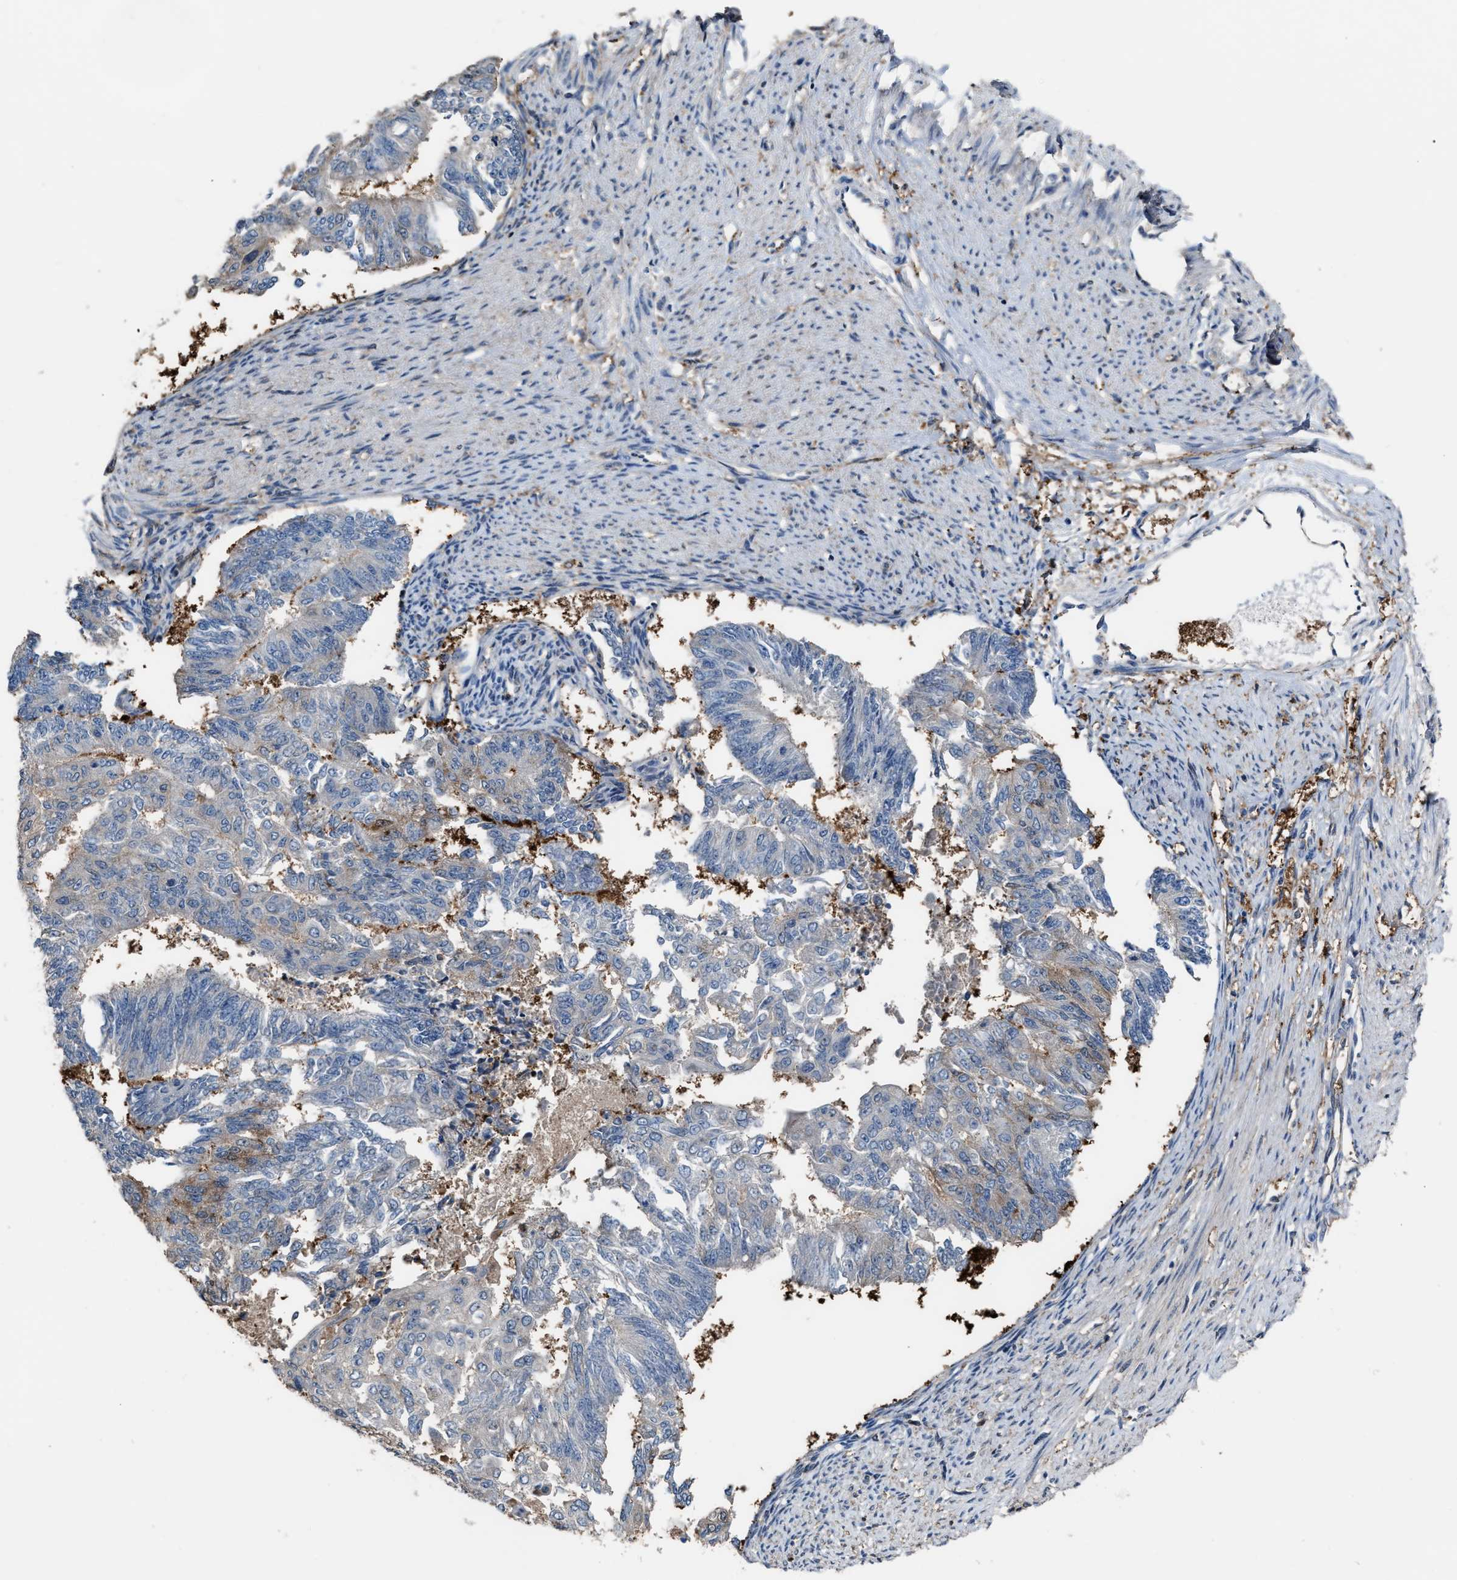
{"staining": {"intensity": "negative", "quantity": "none", "location": "none"}, "tissue": "endometrial cancer", "cell_type": "Tumor cells", "image_type": "cancer", "snomed": [{"axis": "morphology", "description": "Adenocarcinoma, NOS"}, {"axis": "topography", "description": "Endometrium"}], "caption": "The IHC histopathology image has no significant staining in tumor cells of endometrial cancer (adenocarcinoma) tissue.", "gene": "MTPN", "patient": {"sex": "female", "age": 32}}